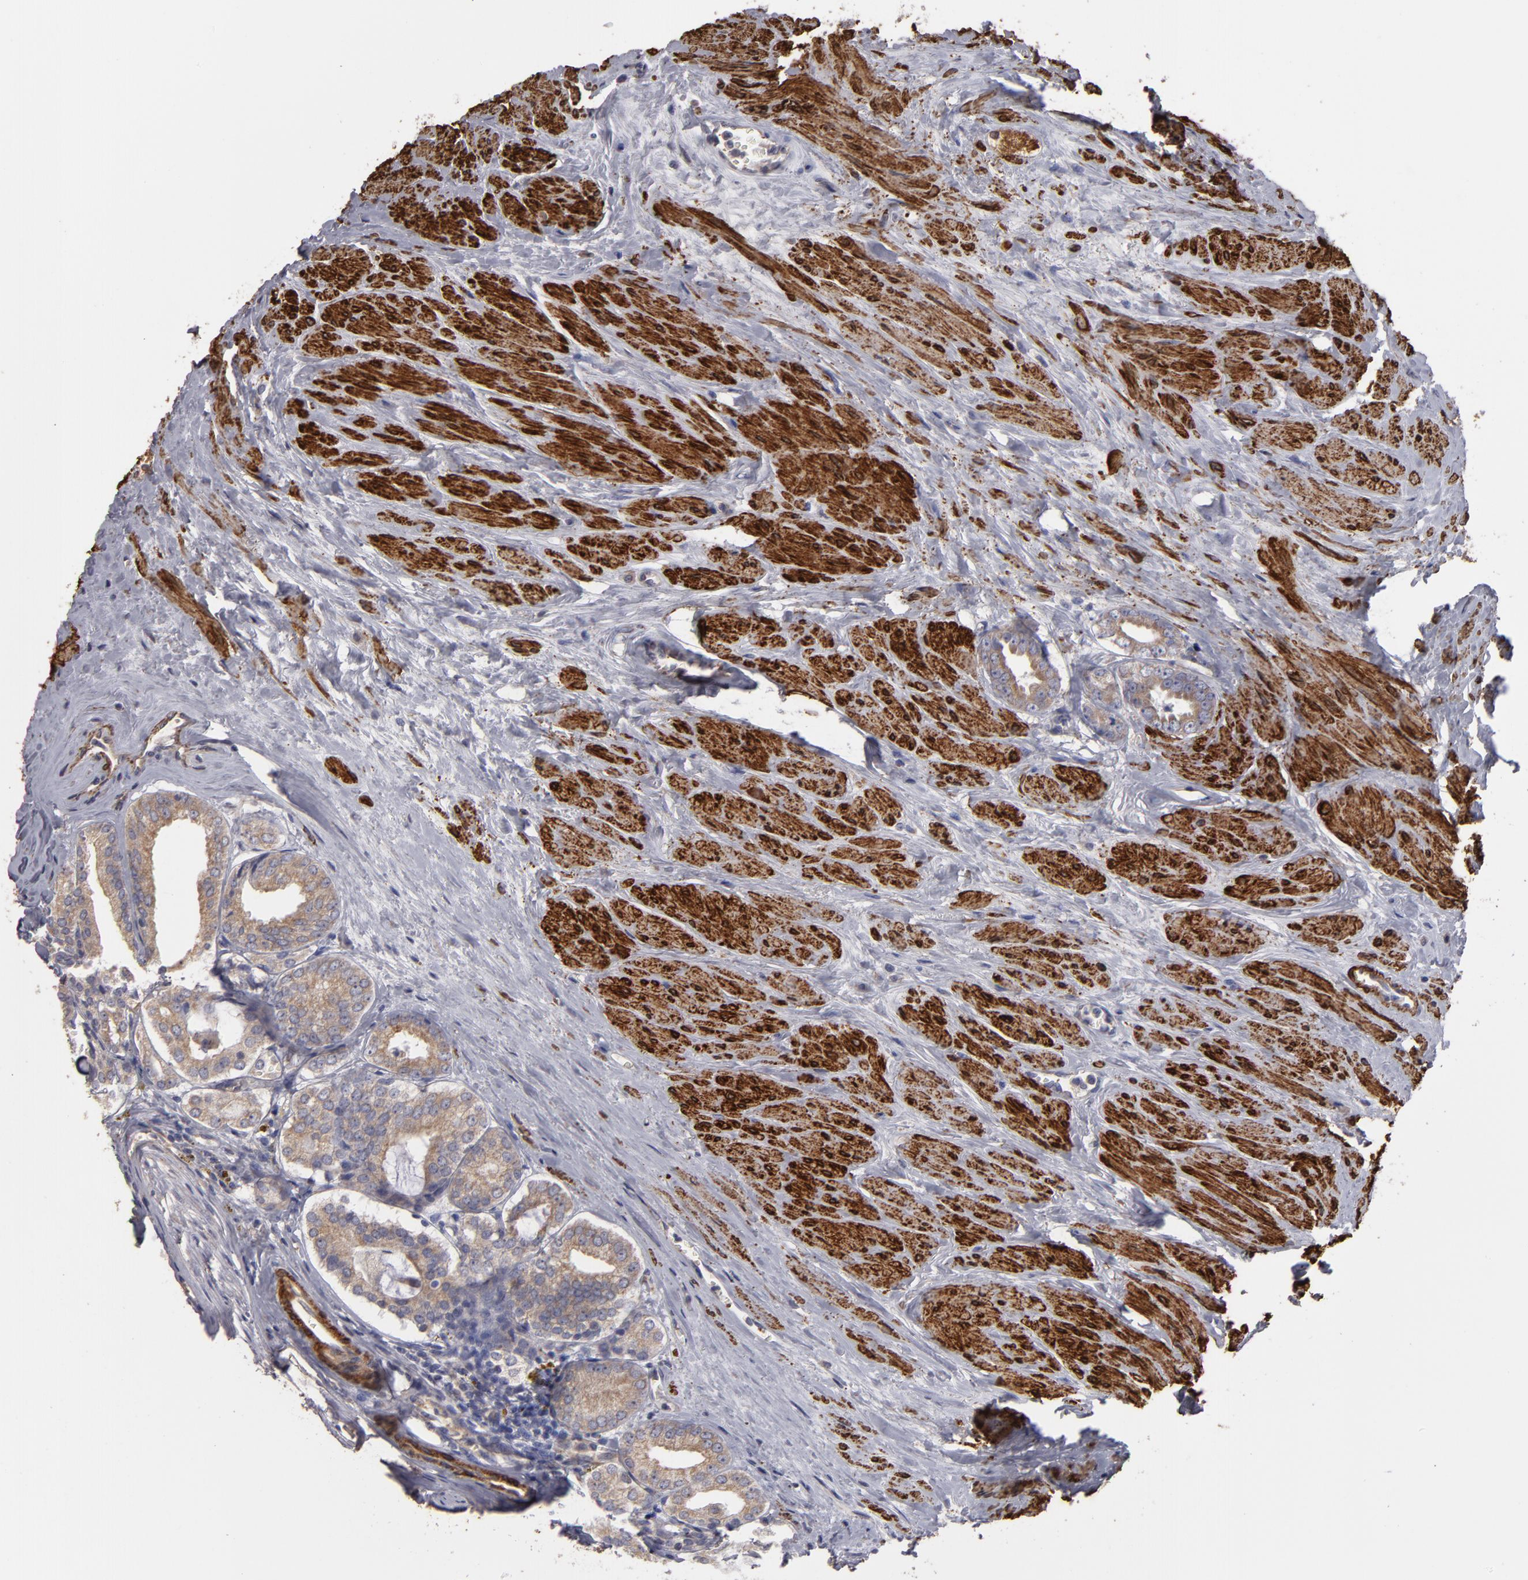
{"staining": {"intensity": "weak", "quantity": ">75%", "location": "cytoplasmic/membranous"}, "tissue": "prostate cancer", "cell_type": "Tumor cells", "image_type": "cancer", "snomed": [{"axis": "morphology", "description": "Adenocarcinoma, Medium grade"}, {"axis": "topography", "description": "Prostate"}], "caption": "Immunohistochemistry (IHC) image of neoplastic tissue: human prostate adenocarcinoma (medium-grade) stained using IHC reveals low levels of weak protein expression localized specifically in the cytoplasmic/membranous of tumor cells, appearing as a cytoplasmic/membranous brown color.", "gene": "SLMAP", "patient": {"sex": "male", "age": 79}}